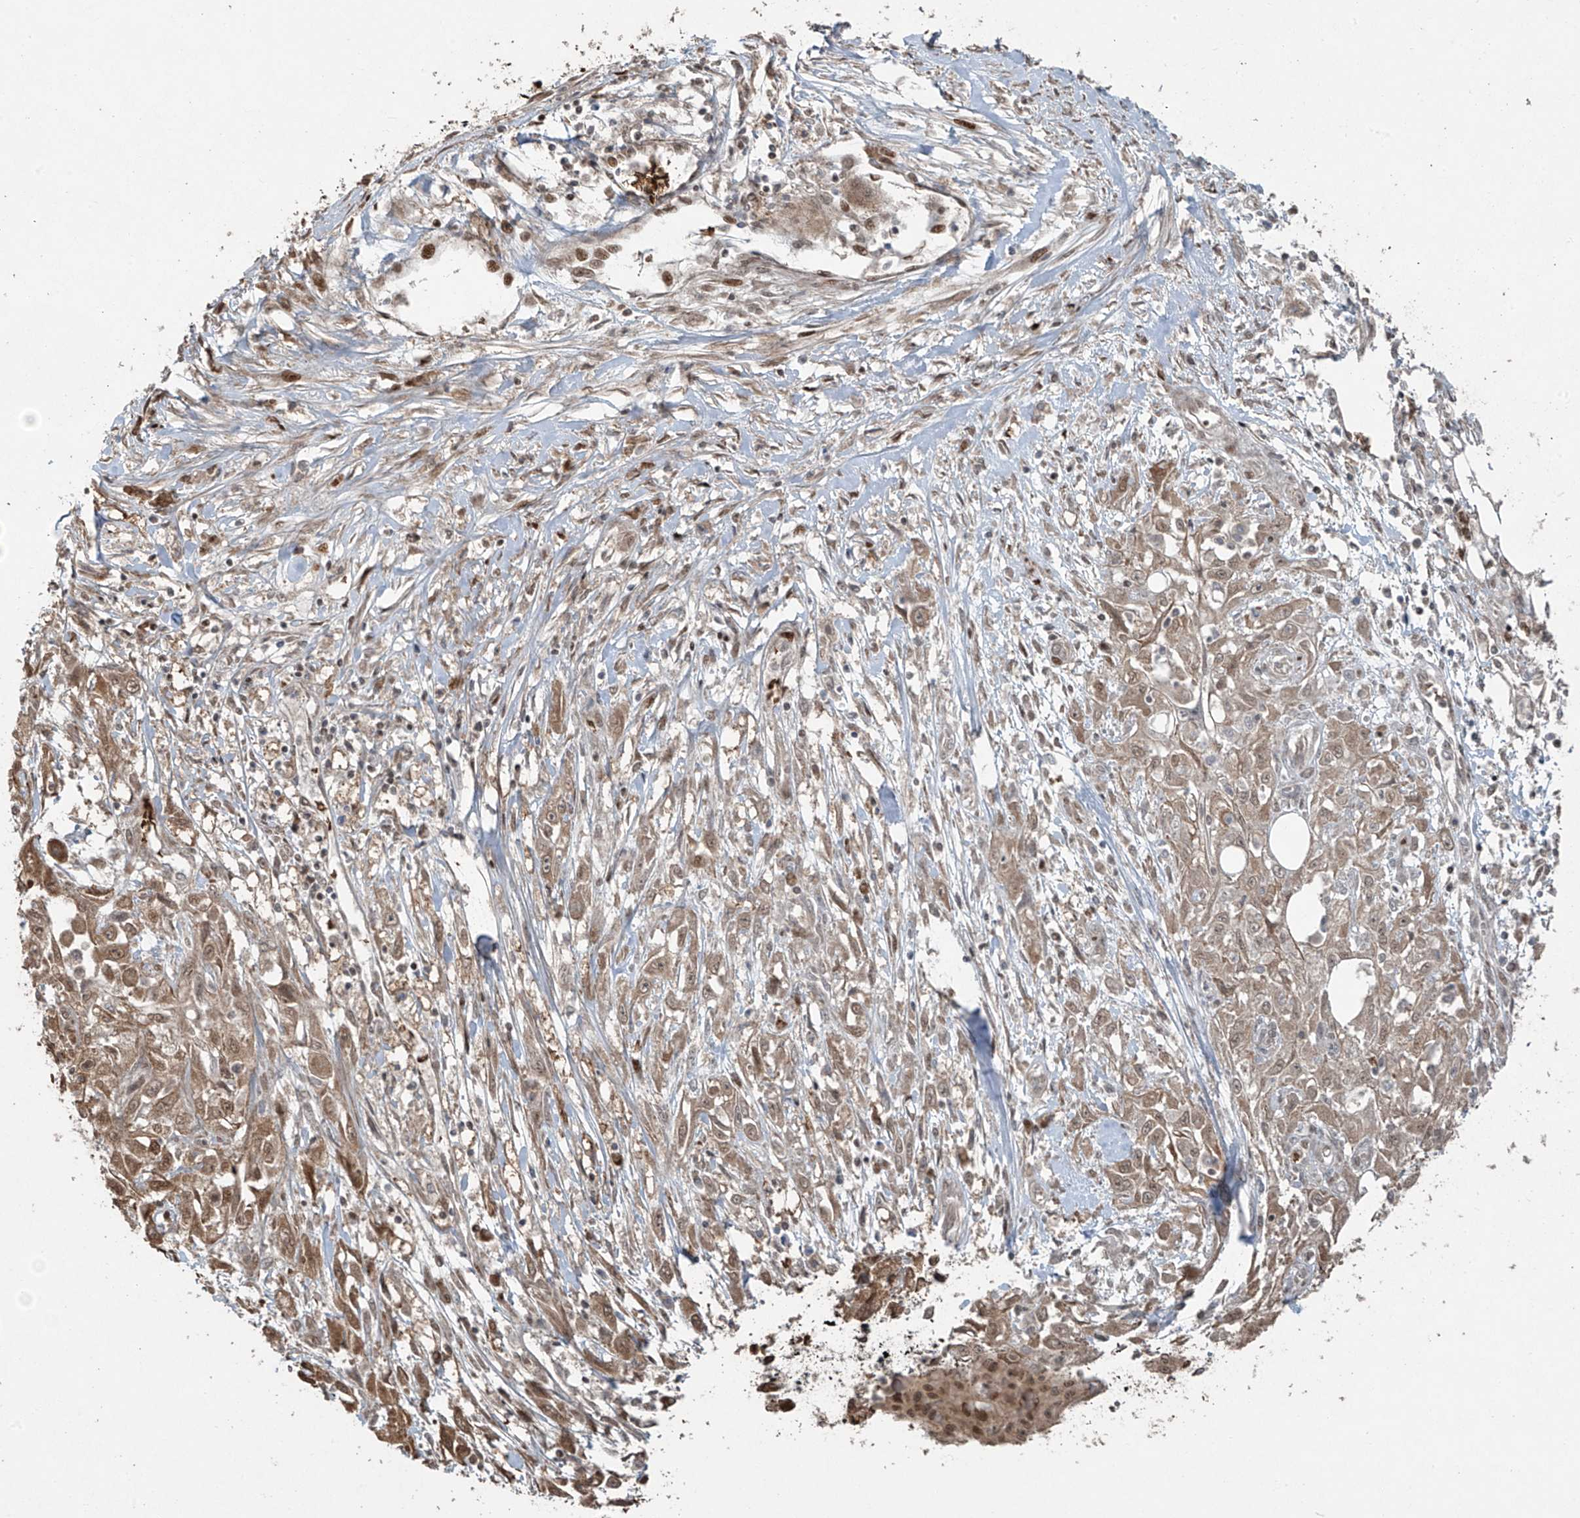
{"staining": {"intensity": "moderate", "quantity": "25%-75%", "location": "cytoplasmic/membranous,nuclear"}, "tissue": "skin cancer", "cell_type": "Tumor cells", "image_type": "cancer", "snomed": [{"axis": "morphology", "description": "Squamous cell carcinoma, NOS"}, {"axis": "morphology", "description": "Squamous cell carcinoma, metastatic, NOS"}, {"axis": "topography", "description": "Skin"}, {"axis": "topography", "description": "Lymph node"}], "caption": "Metastatic squamous cell carcinoma (skin) stained with DAB immunohistochemistry (IHC) displays medium levels of moderate cytoplasmic/membranous and nuclear positivity in about 25%-75% of tumor cells.", "gene": "TTC22", "patient": {"sex": "male", "age": 75}}